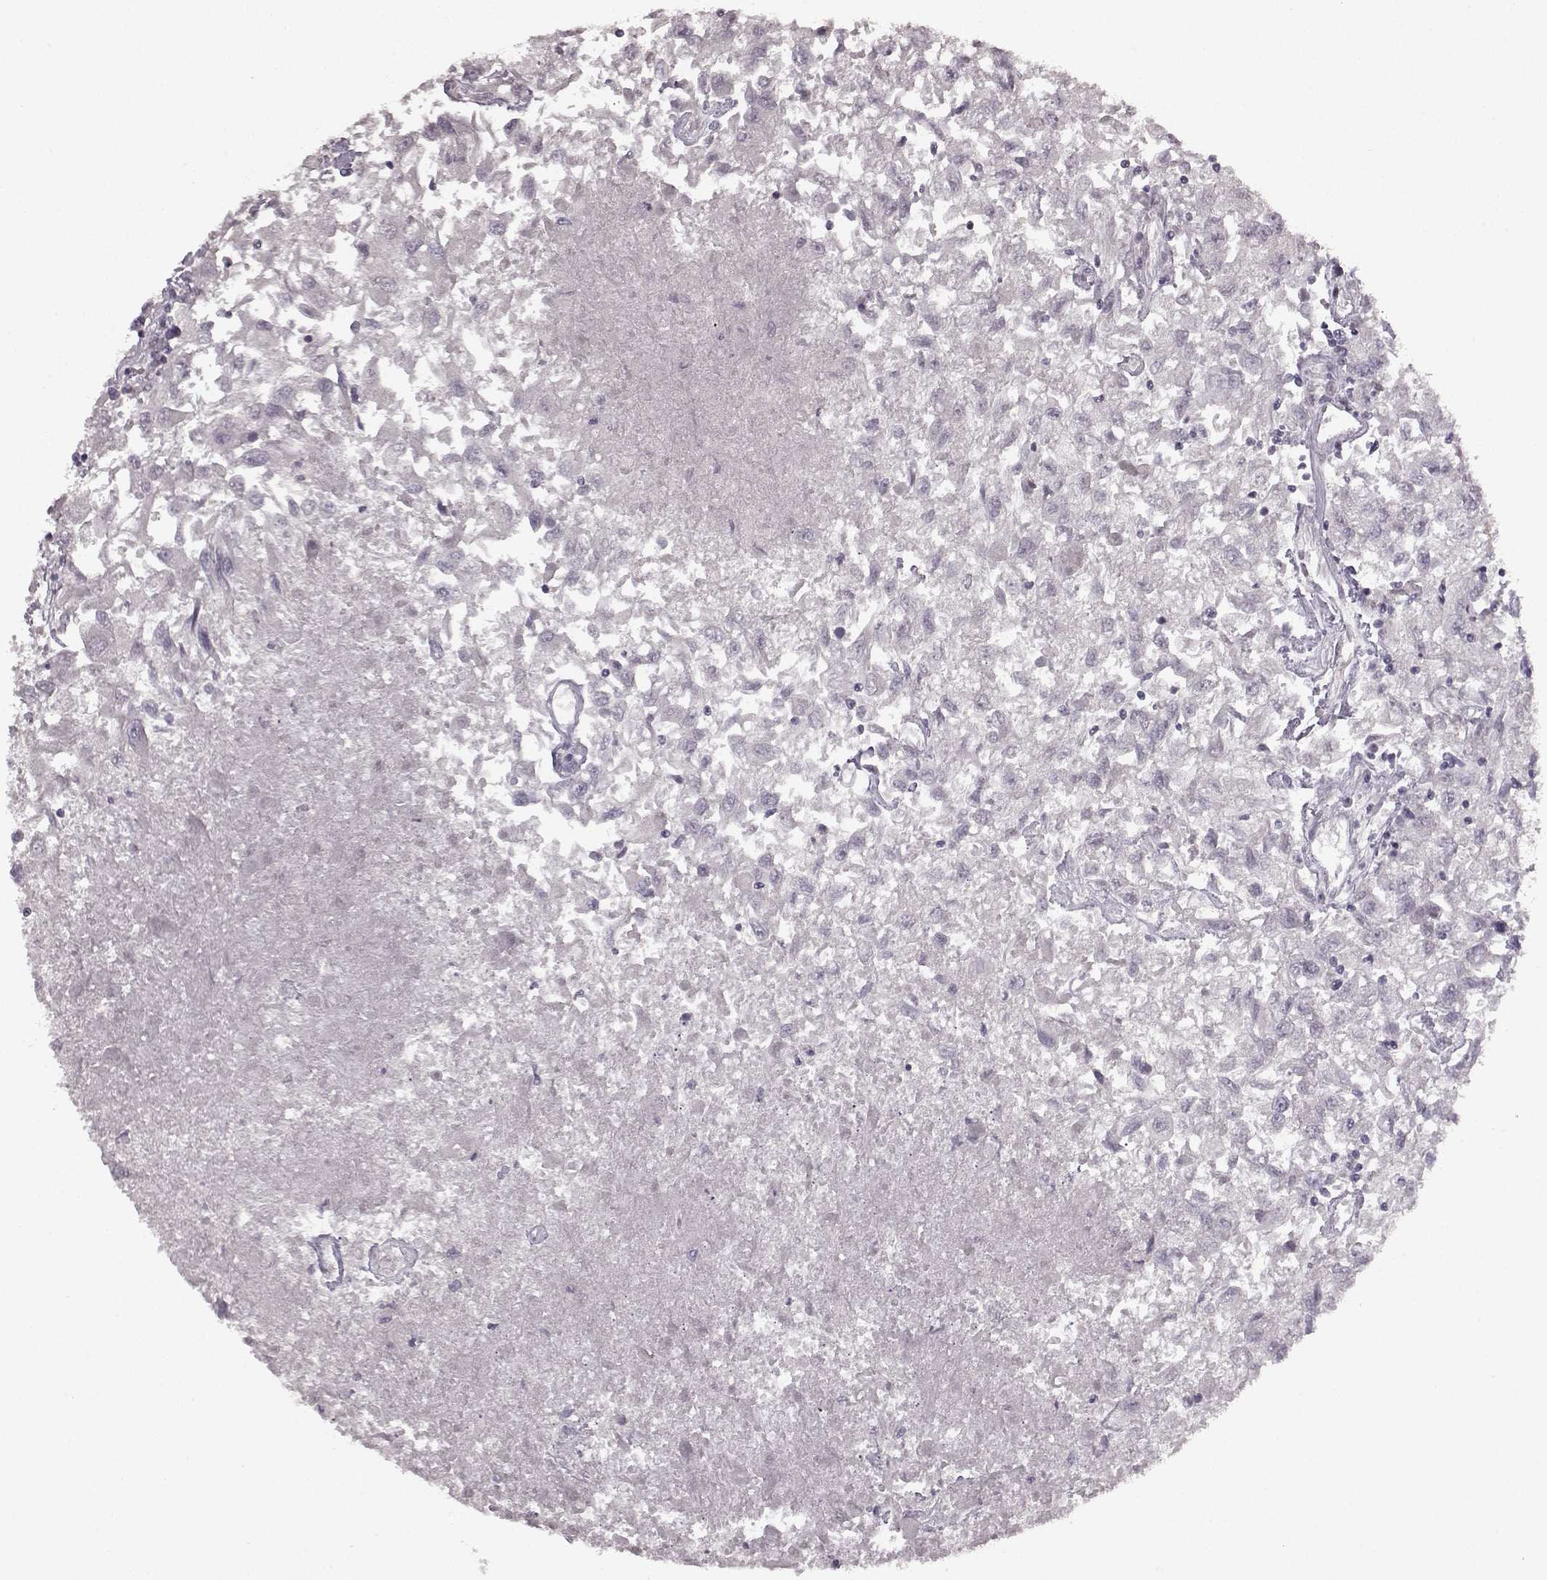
{"staining": {"intensity": "negative", "quantity": "none", "location": "none"}, "tissue": "renal cancer", "cell_type": "Tumor cells", "image_type": "cancer", "snomed": [{"axis": "morphology", "description": "Adenocarcinoma, NOS"}, {"axis": "topography", "description": "Kidney"}], "caption": "Photomicrograph shows no protein positivity in tumor cells of adenocarcinoma (renal) tissue.", "gene": "LHB", "patient": {"sex": "female", "age": 76}}